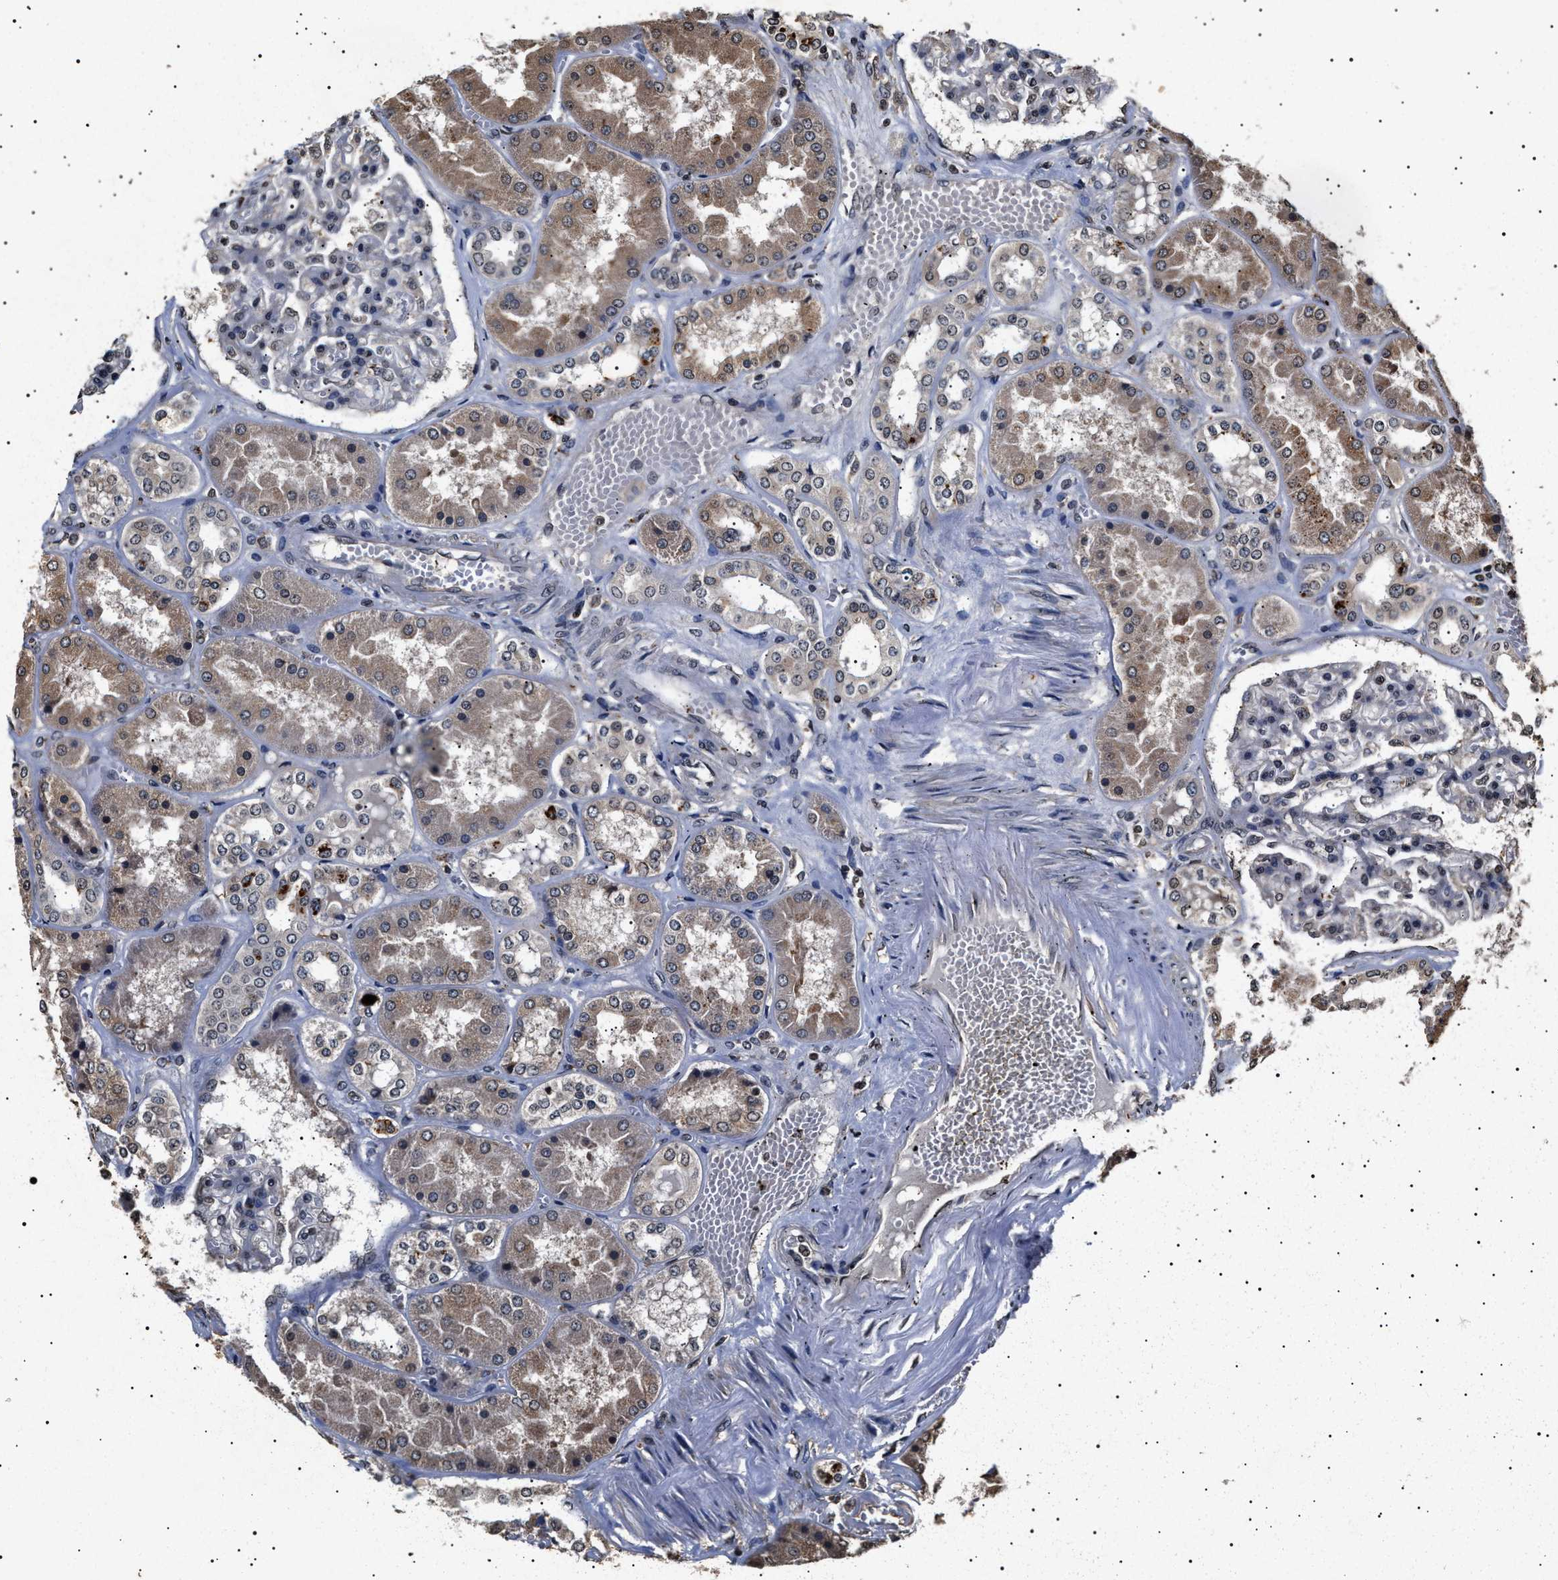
{"staining": {"intensity": "negative", "quantity": "none", "location": "none"}, "tissue": "kidney", "cell_type": "Cells in glomeruli", "image_type": "normal", "snomed": [{"axis": "morphology", "description": "Normal tissue, NOS"}, {"axis": "topography", "description": "Kidney"}], "caption": "IHC histopathology image of unremarkable kidney stained for a protein (brown), which displays no expression in cells in glomeruli. (Brightfield microscopy of DAB (3,3'-diaminobenzidine) immunohistochemistry at high magnification).", "gene": "KIF21A", "patient": {"sex": "female", "age": 56}}